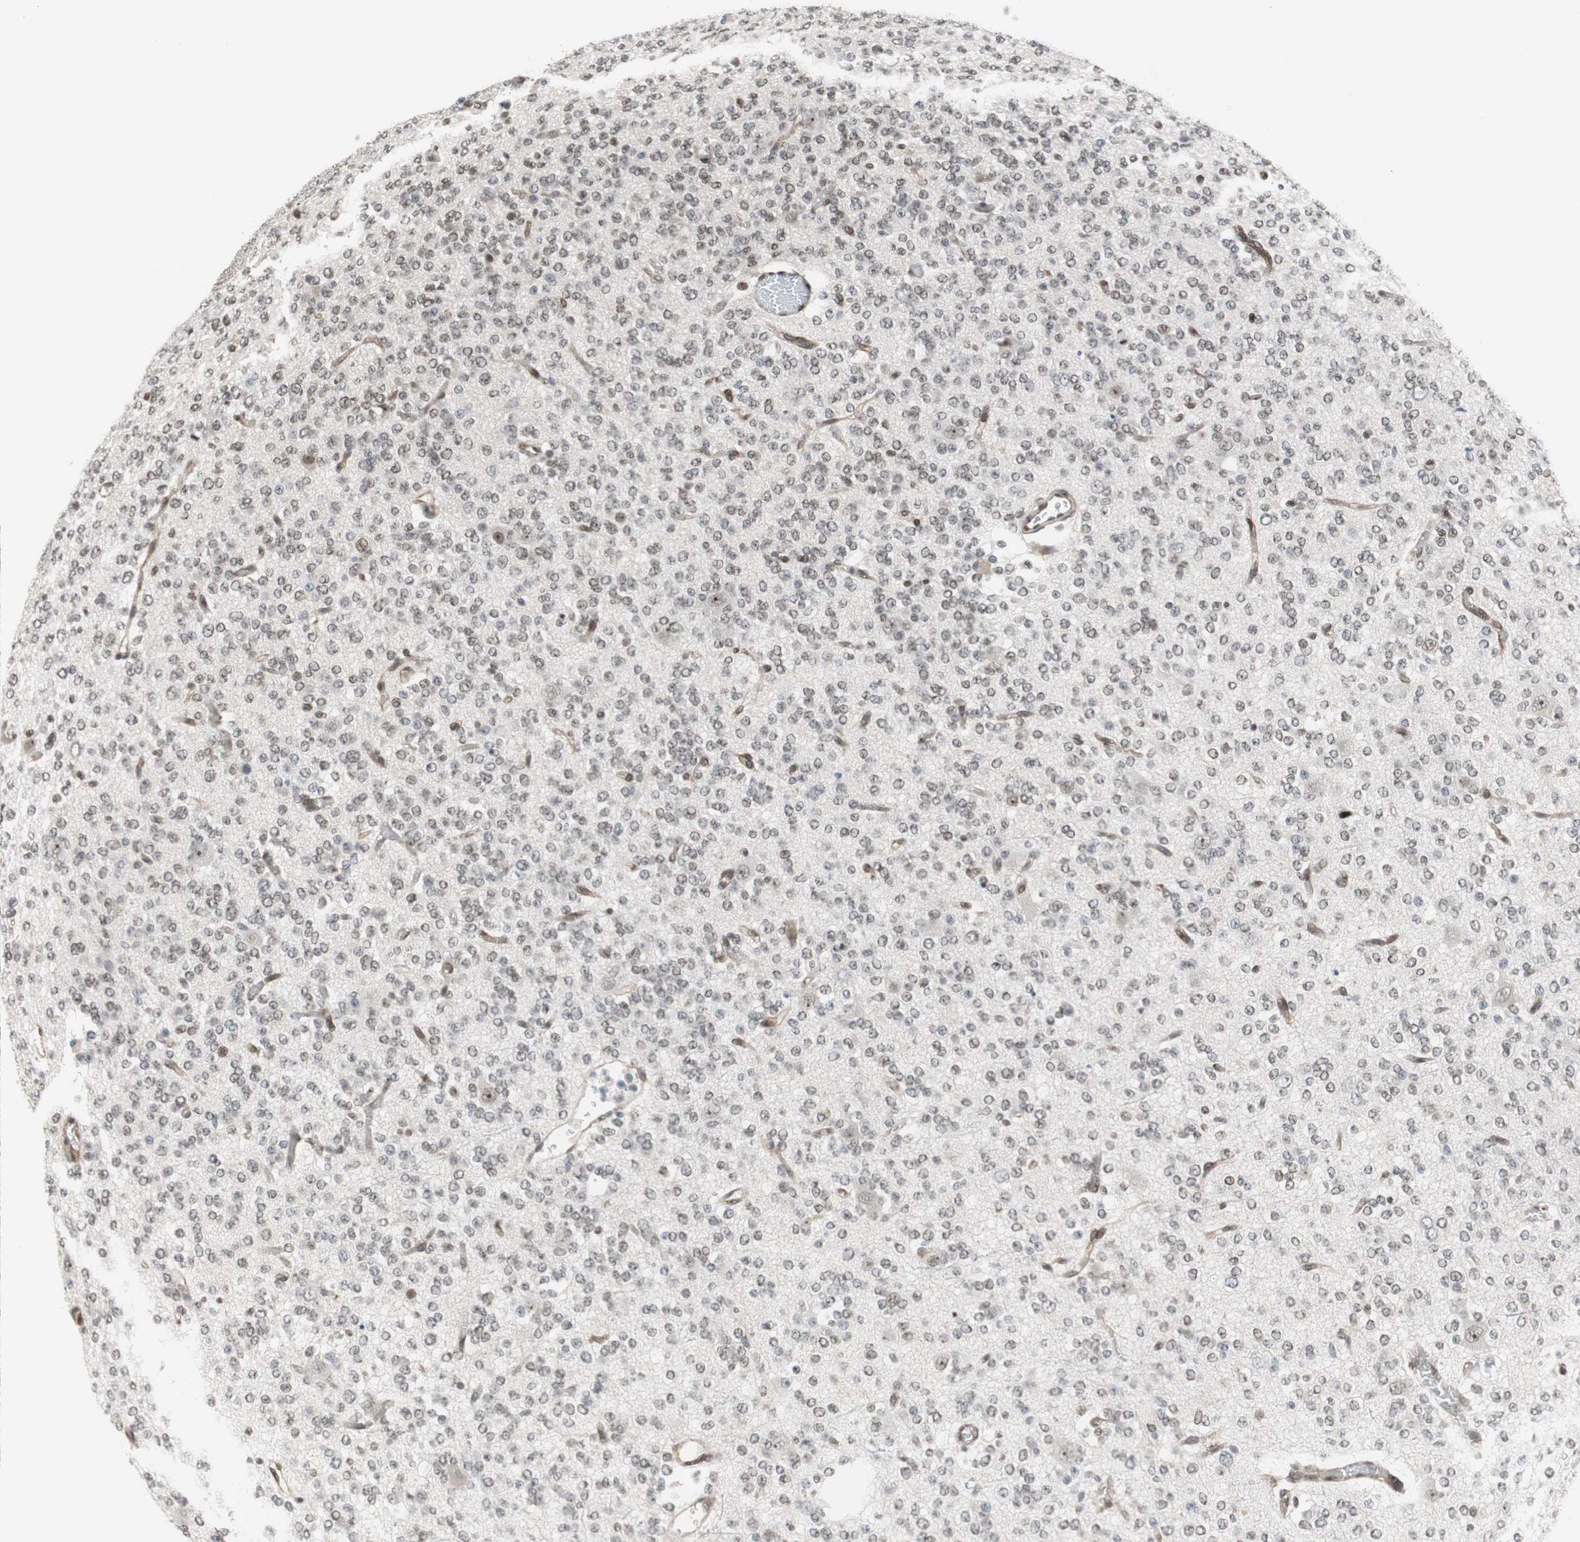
{"staining": {"intensity": "negative", "quantity": "none", "location": "none"}, "tissue": "glioma", "cell_type": "Tumor cells", "image_type": "cancer", "snomed": [{"axis": "morphology", "description": "Glioma, malignant, Low grade"}, {"axis": "topography", "description": "Brain"}], "caption": "The IHC photomicrograph has no significant expression in tumor cells of malignant low-grade glioma tissue.", "gene": "ZNF512B", "patient": {"sex": "male", "age": 38}}